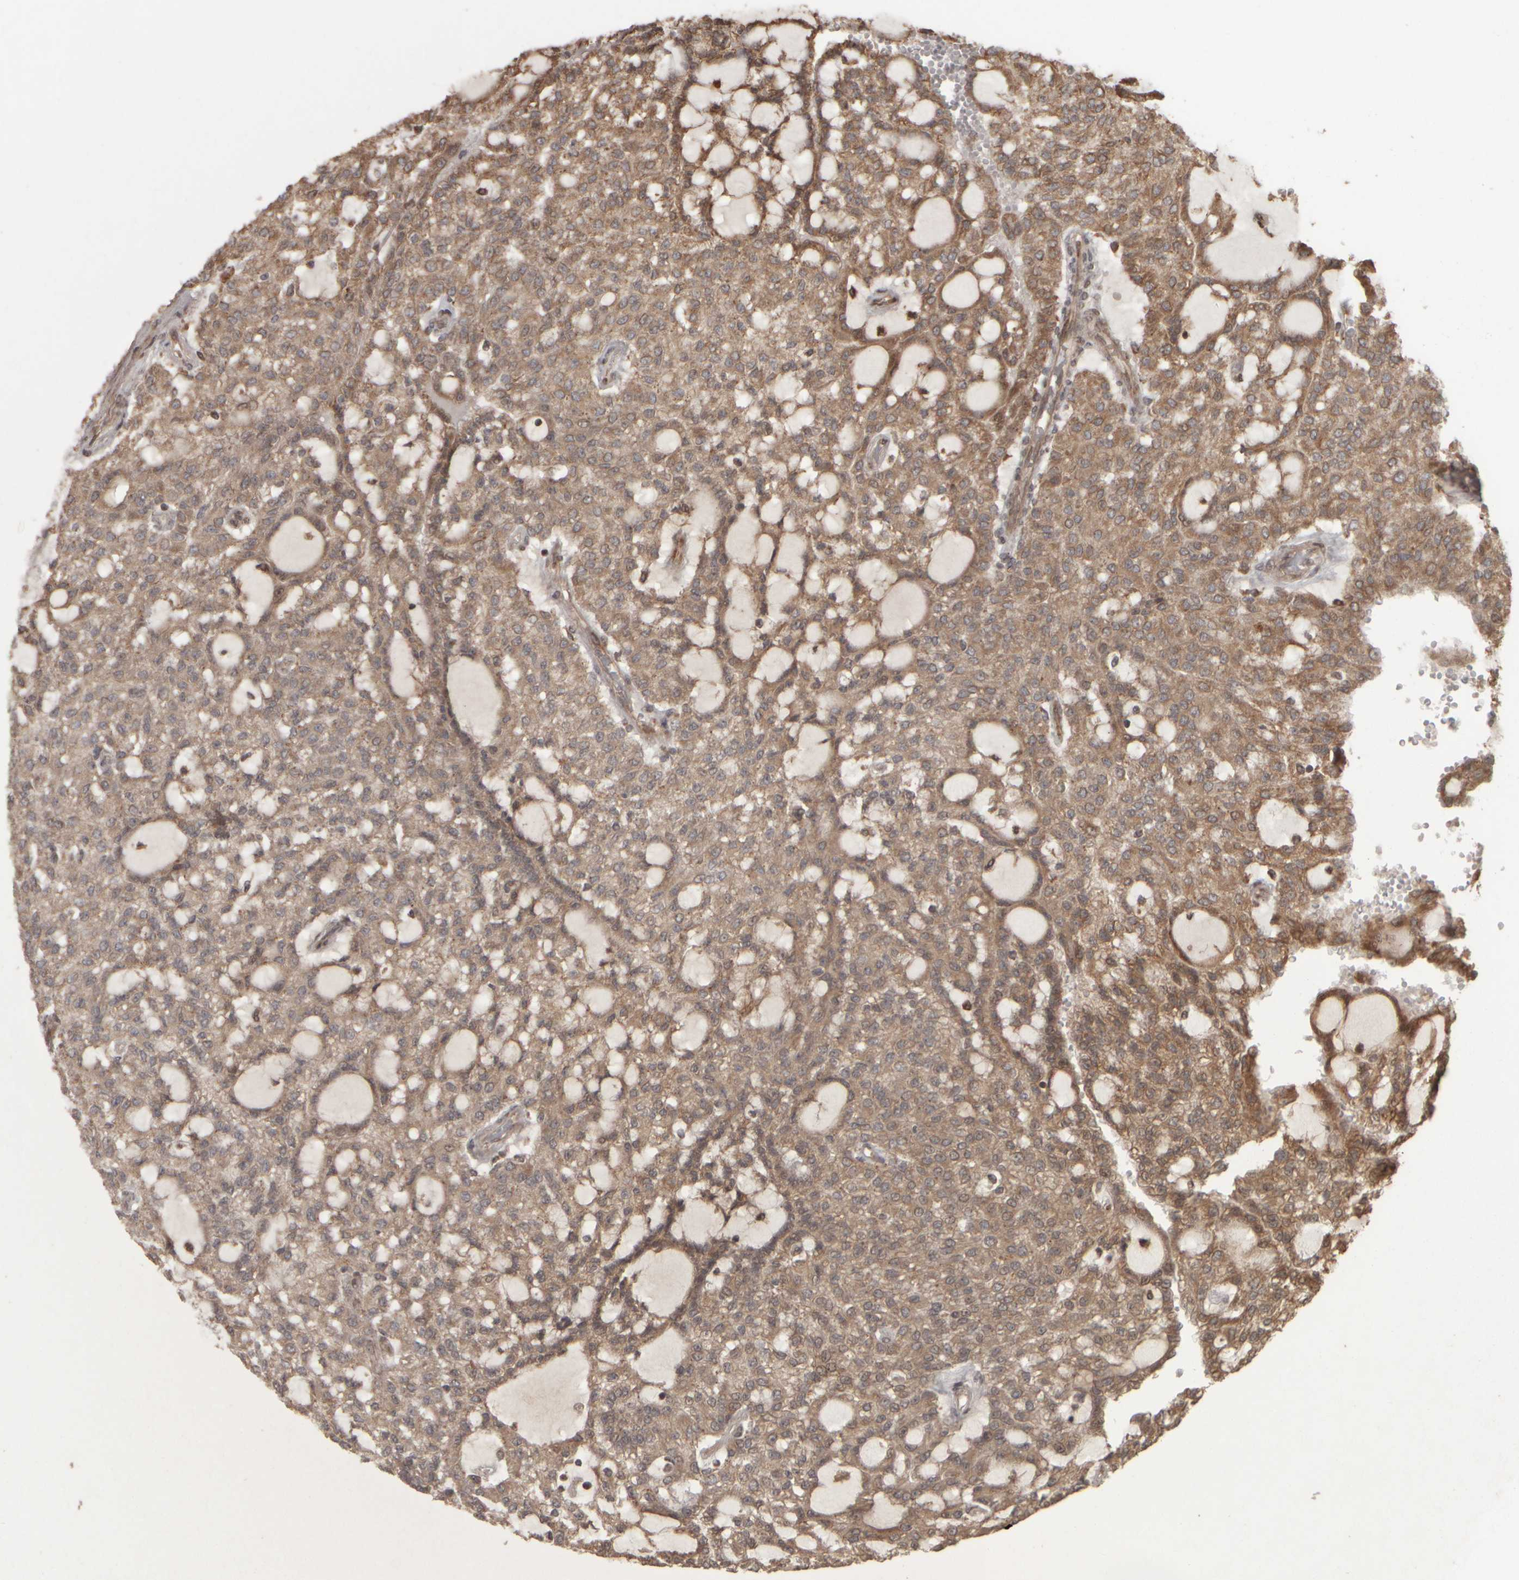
{"staining": {"intensity": "weak", "quantity": ">75%", "location": "cytoplasmic/membranous"}, "tissue": "renal cancer", "cell_type": "Tumor cells", "image_type": "cancer", "snomed": [{"axis": "morphology", "description": "Adenocarcinoma, NOS"}, {"axis": "topography", "description": "Kidney"}], "caption": "Renal adenocarcinoma stained with a protein marker exhibits weak staining in tumor cells.", "gene": "AGBL3", "patient": {"sex": "male", "age": 63}}